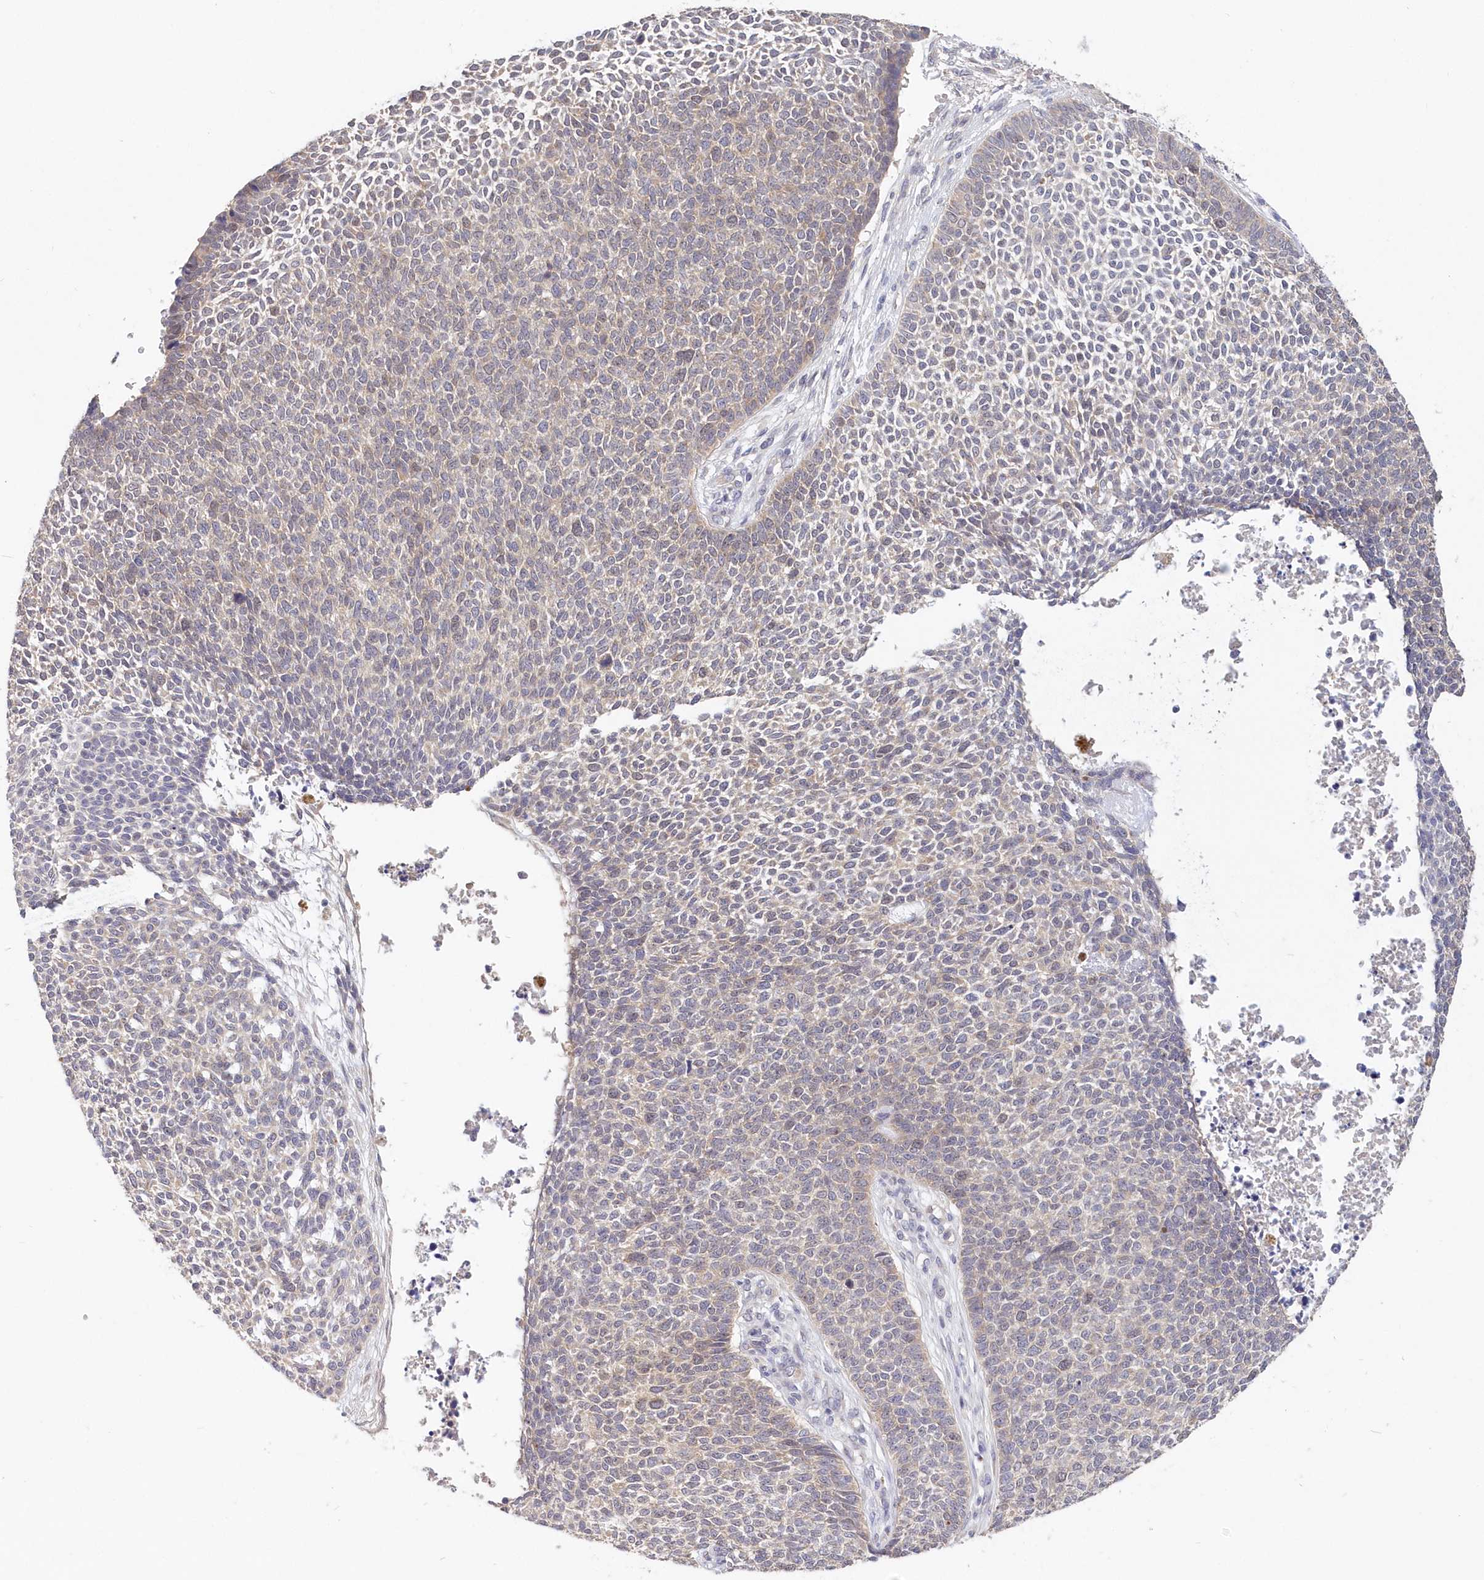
{"staining": {"intensity": "weak", "quantity": "<25%", "location": "cytoplasmic/membranous"}, "tissue": "skin cancer", "cell_type": "Tumor cells", "image_type": "cancer", "snomed": [{"axis": "morphology", "description": "Basal cell carcinoma"}, {"axis": "topography", "description": "Skin"}], "caption": "Immunohistochemical staining of basal cell carcinoma (skin) reveals no significant positivity in tumor cells. The staining is performed using DAB brown chromogen with nuclei counter-stained in using hematoxylin.", "gene": "KATNA1", "patient": {"sex": "female", "age": 84}}